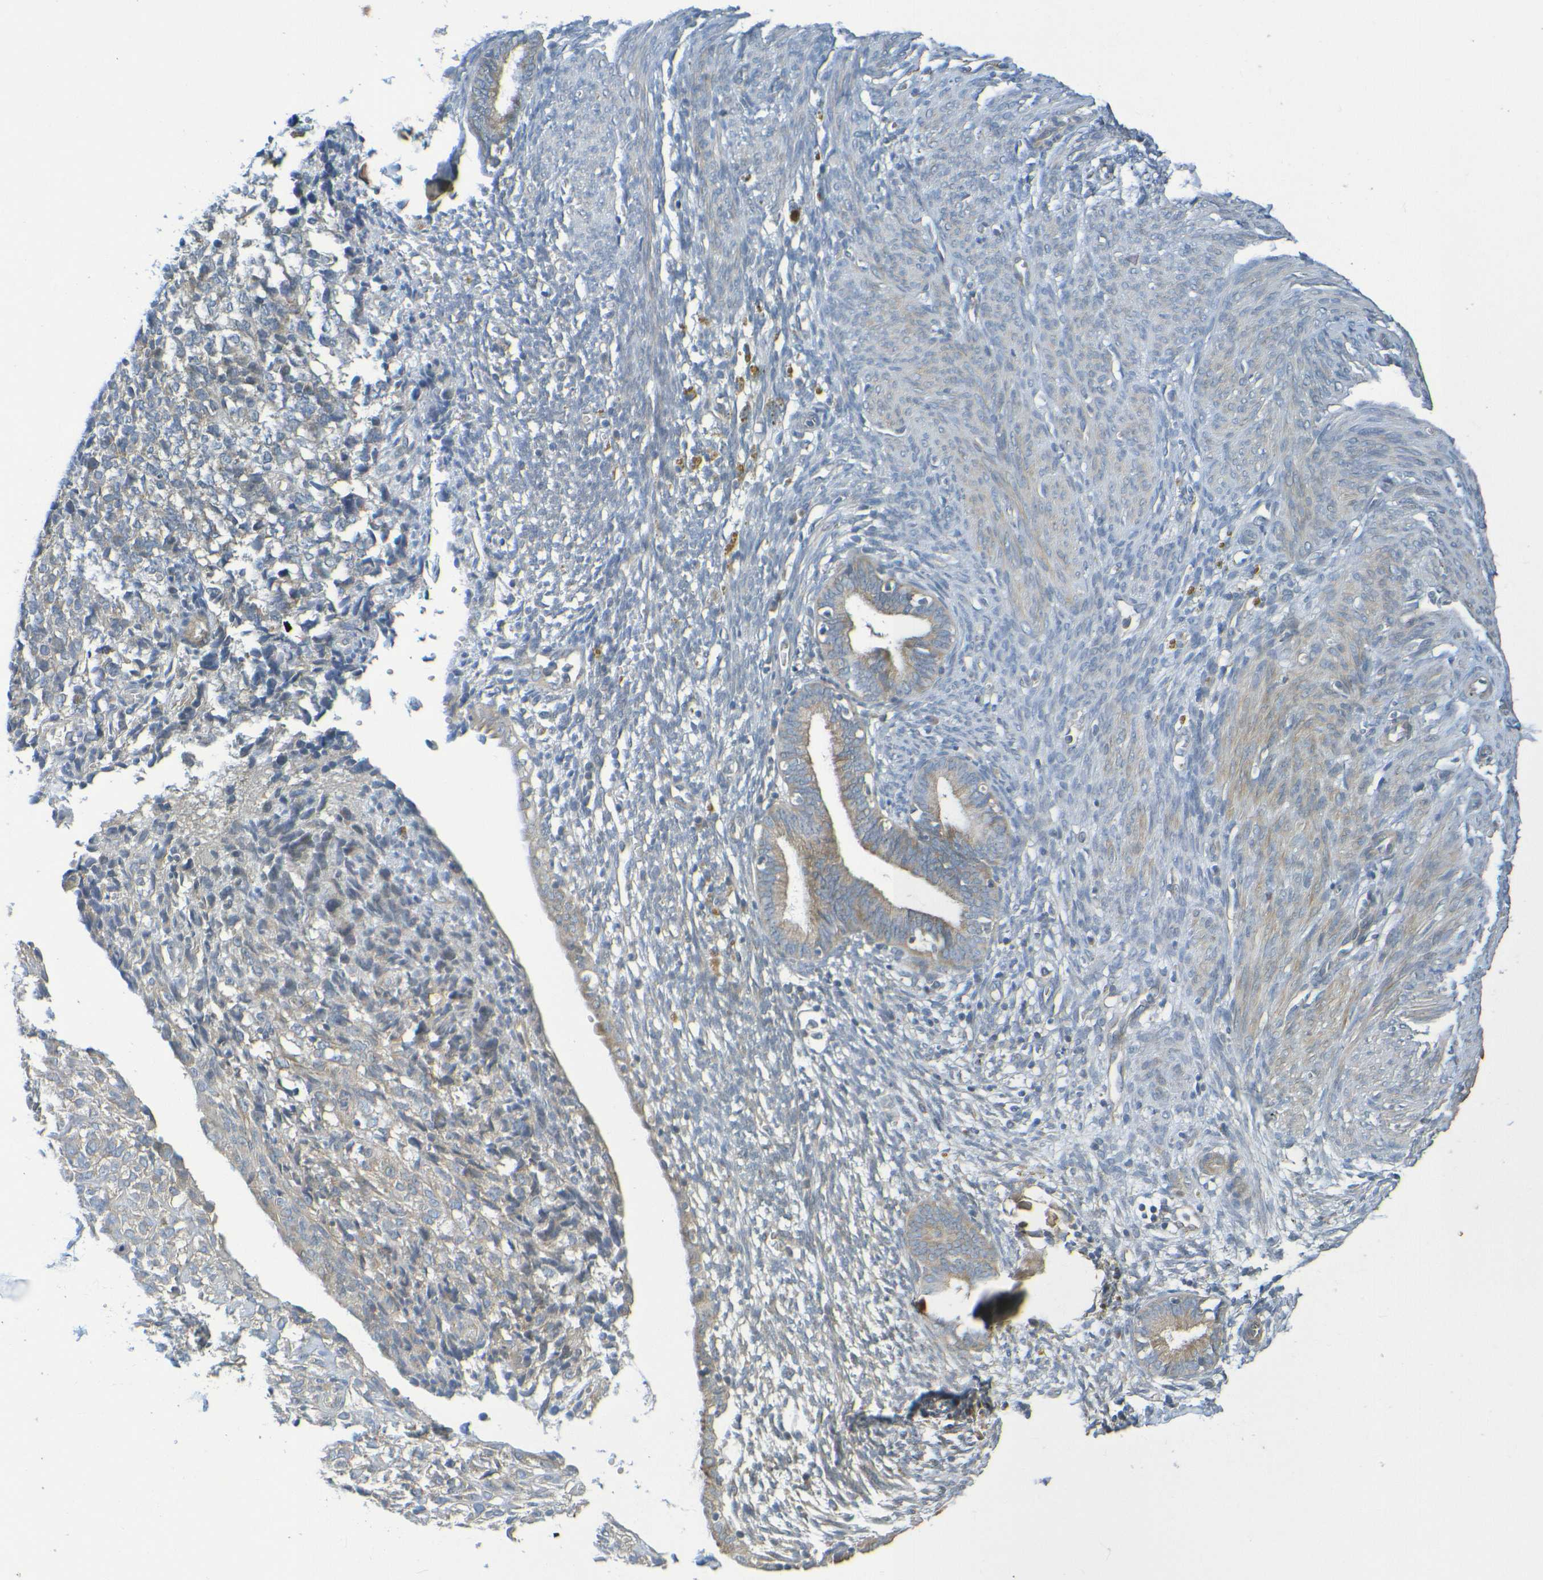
{"staining": {"intensity": "weak", "quantity": "<25%", "location": "cytoplasmic/membranous"}, "tissue": "endometrium", "cell_type": "Cells in endometrial stroma", "image_type": "normal", "snomed": [{"axis": "morphology", "description": "Normal tissue, NOS"}, {"axis": "morphology", "description": "Adenocarcinoma, NOS"}, {"axis": "topography", "description": "Endometrium"}, {"axis": "topography", "description": "Ovary"}], "caption": "Unremarkable endometrium was stained to show a protein in brown. There is no significant staining in cells in endometrial stroma. The staining is performed using DAB (3,3'-diaminobenzidine) brown chromogen with nuclei counter-stained in using hematoxylin.", "gene": "CYP4F2", "patient": {"sex": "female", "age": 68}}